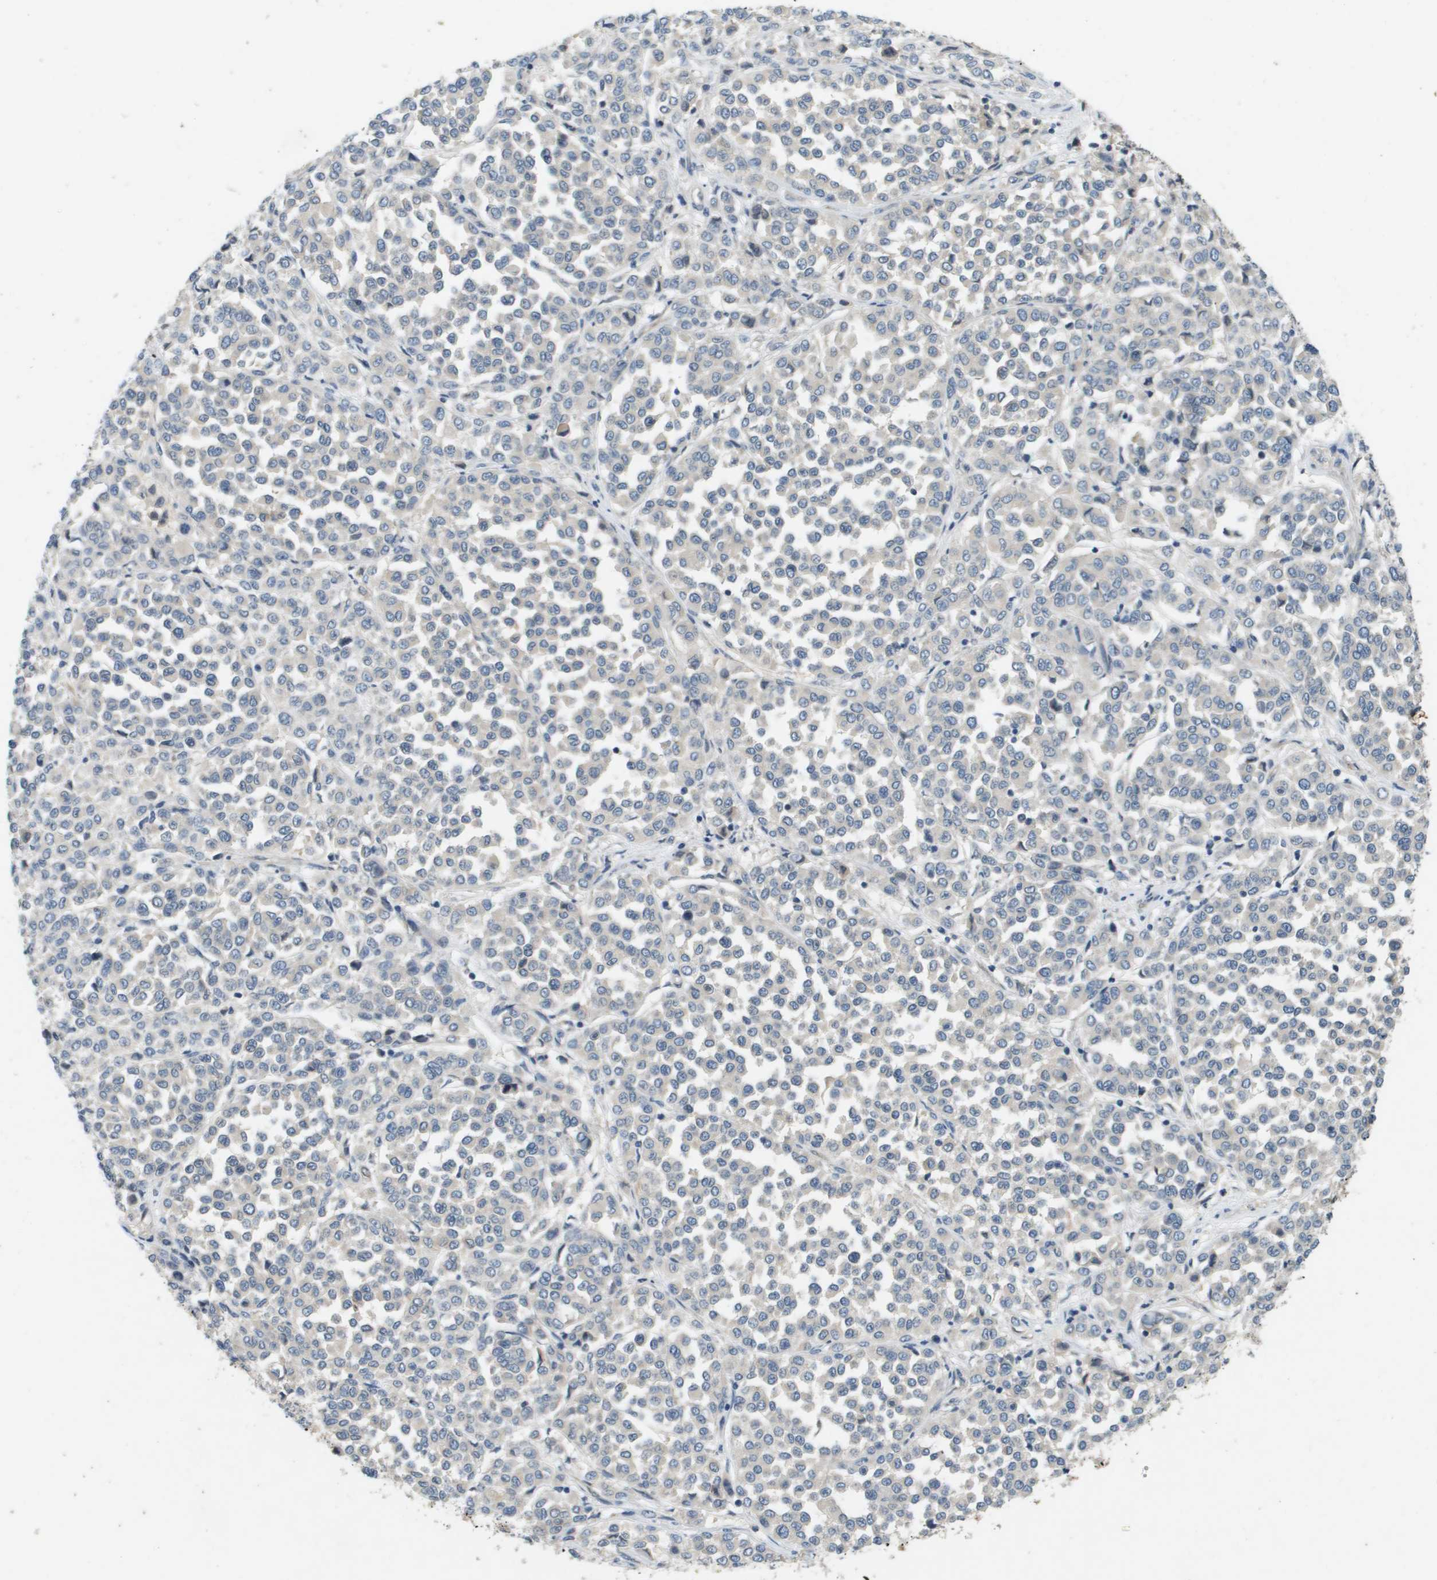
{"staining": {"intensity": "negative", "quantity": "none", "location": "none"}, "tissue": "melanoma", "cell_type": "Tumor cells", "image_type": "cancer", "snomed": [{"axis": "morphology", "description": "Malignant melanoma, Metastatic site"}, {"axis": "topography", "description": "Pancreas"}], "caption": "Immunohistochemistry of human melanoma displays no expression in tumor cells. (IHC, brightfield microscopy, high magnification).", "gene": "PGAP3", "patient": {"sex": "female", "age": 30}}